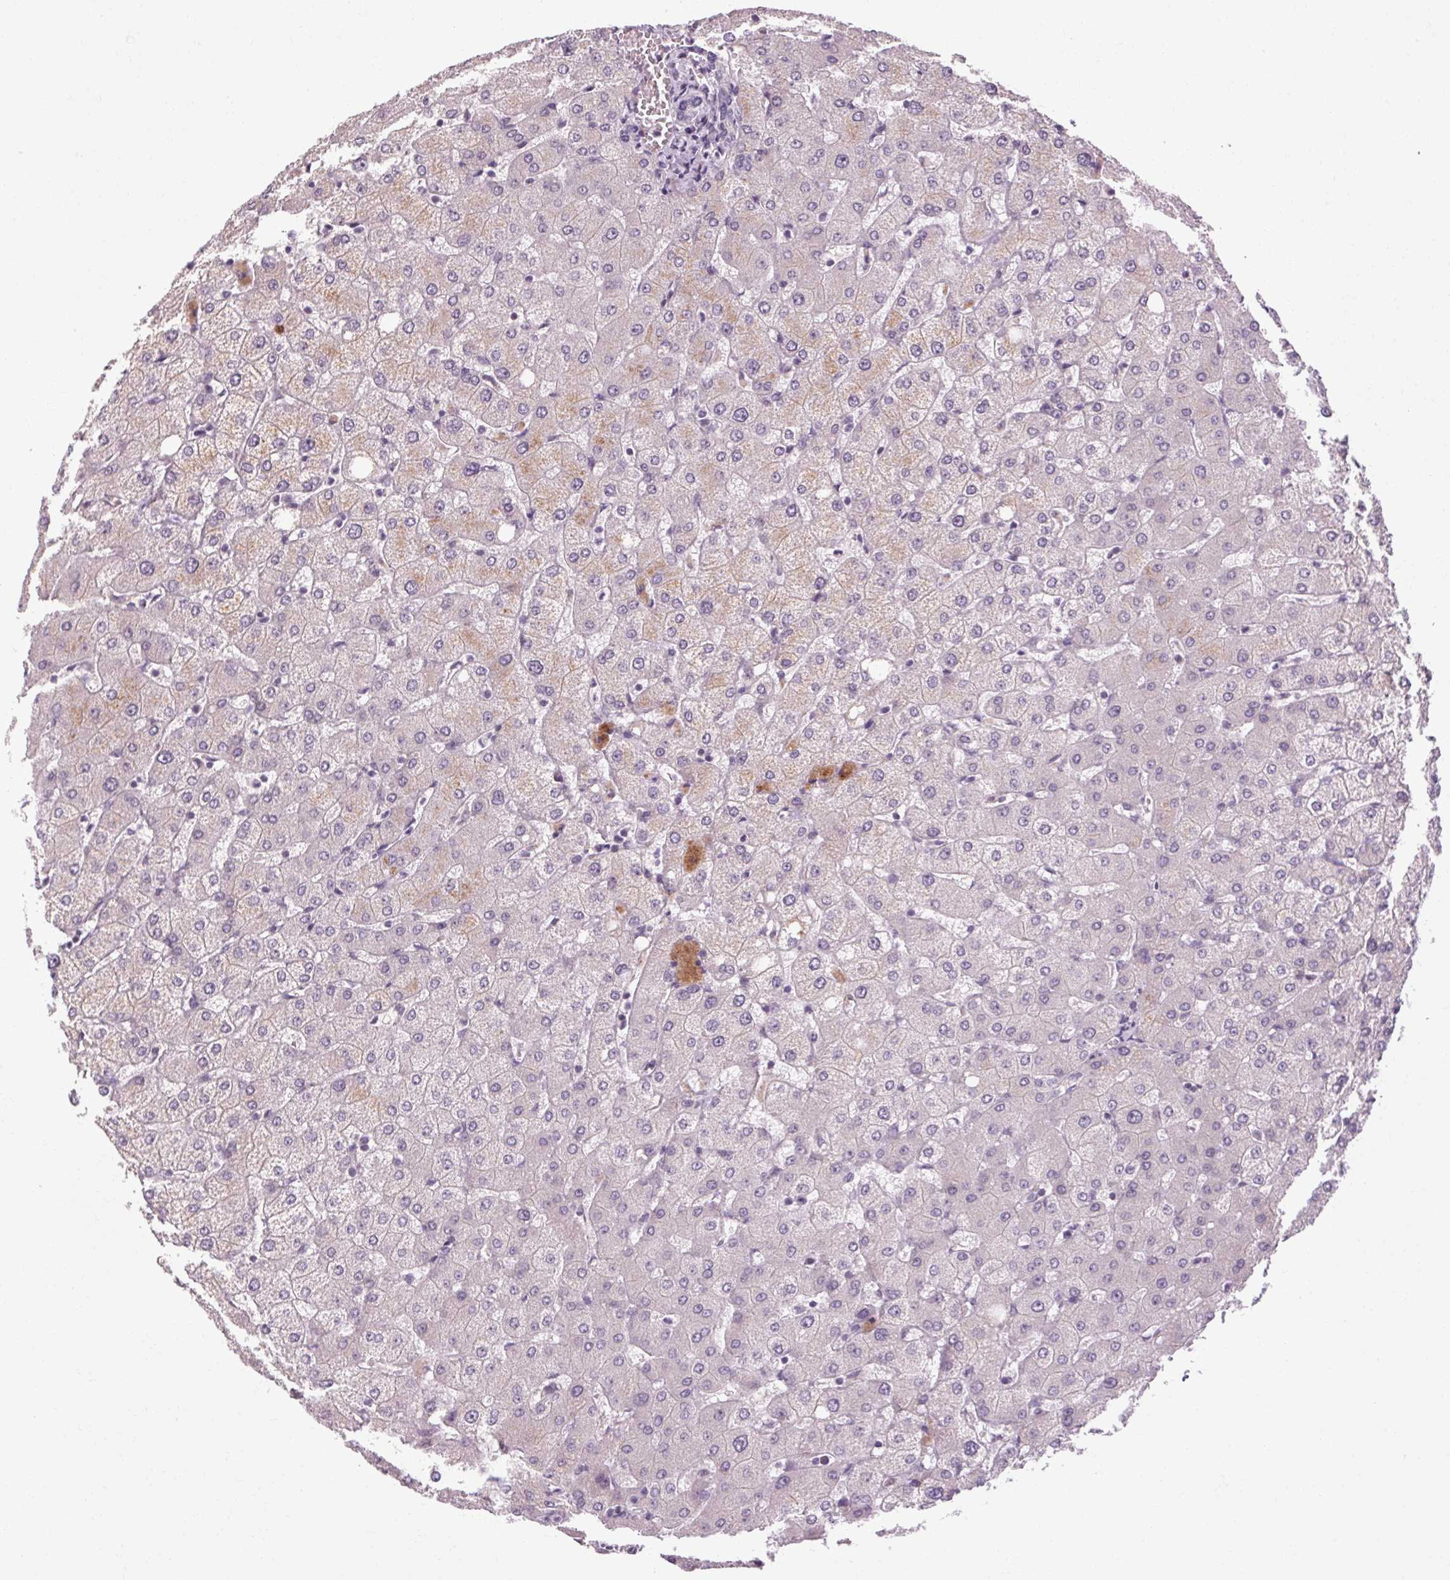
{"staining": {"intensity": "negative", "quantity": "none", "location": "none"}, "tissue": "liver", "cell_type": "Cholangiocytes", "image_type": "normal", "snomed": [{"axis": "morphology", "description": "Normal tissue, NOS"}, {"axis": "topography", "description": "Liver"}], "caption": "High magnification brightfield microscopy of unremarkable liver stained with DAB (3,3'-diaminobenzidine) (brown) and counterstained with hematoxylin (blue): cholangiocytes show no significant positivity. (DAB (3,3'-diaminobenzidine) IHC, high magnification).", "gene": "KLHL40", "patient": {"sex": "female", "age": 54}}